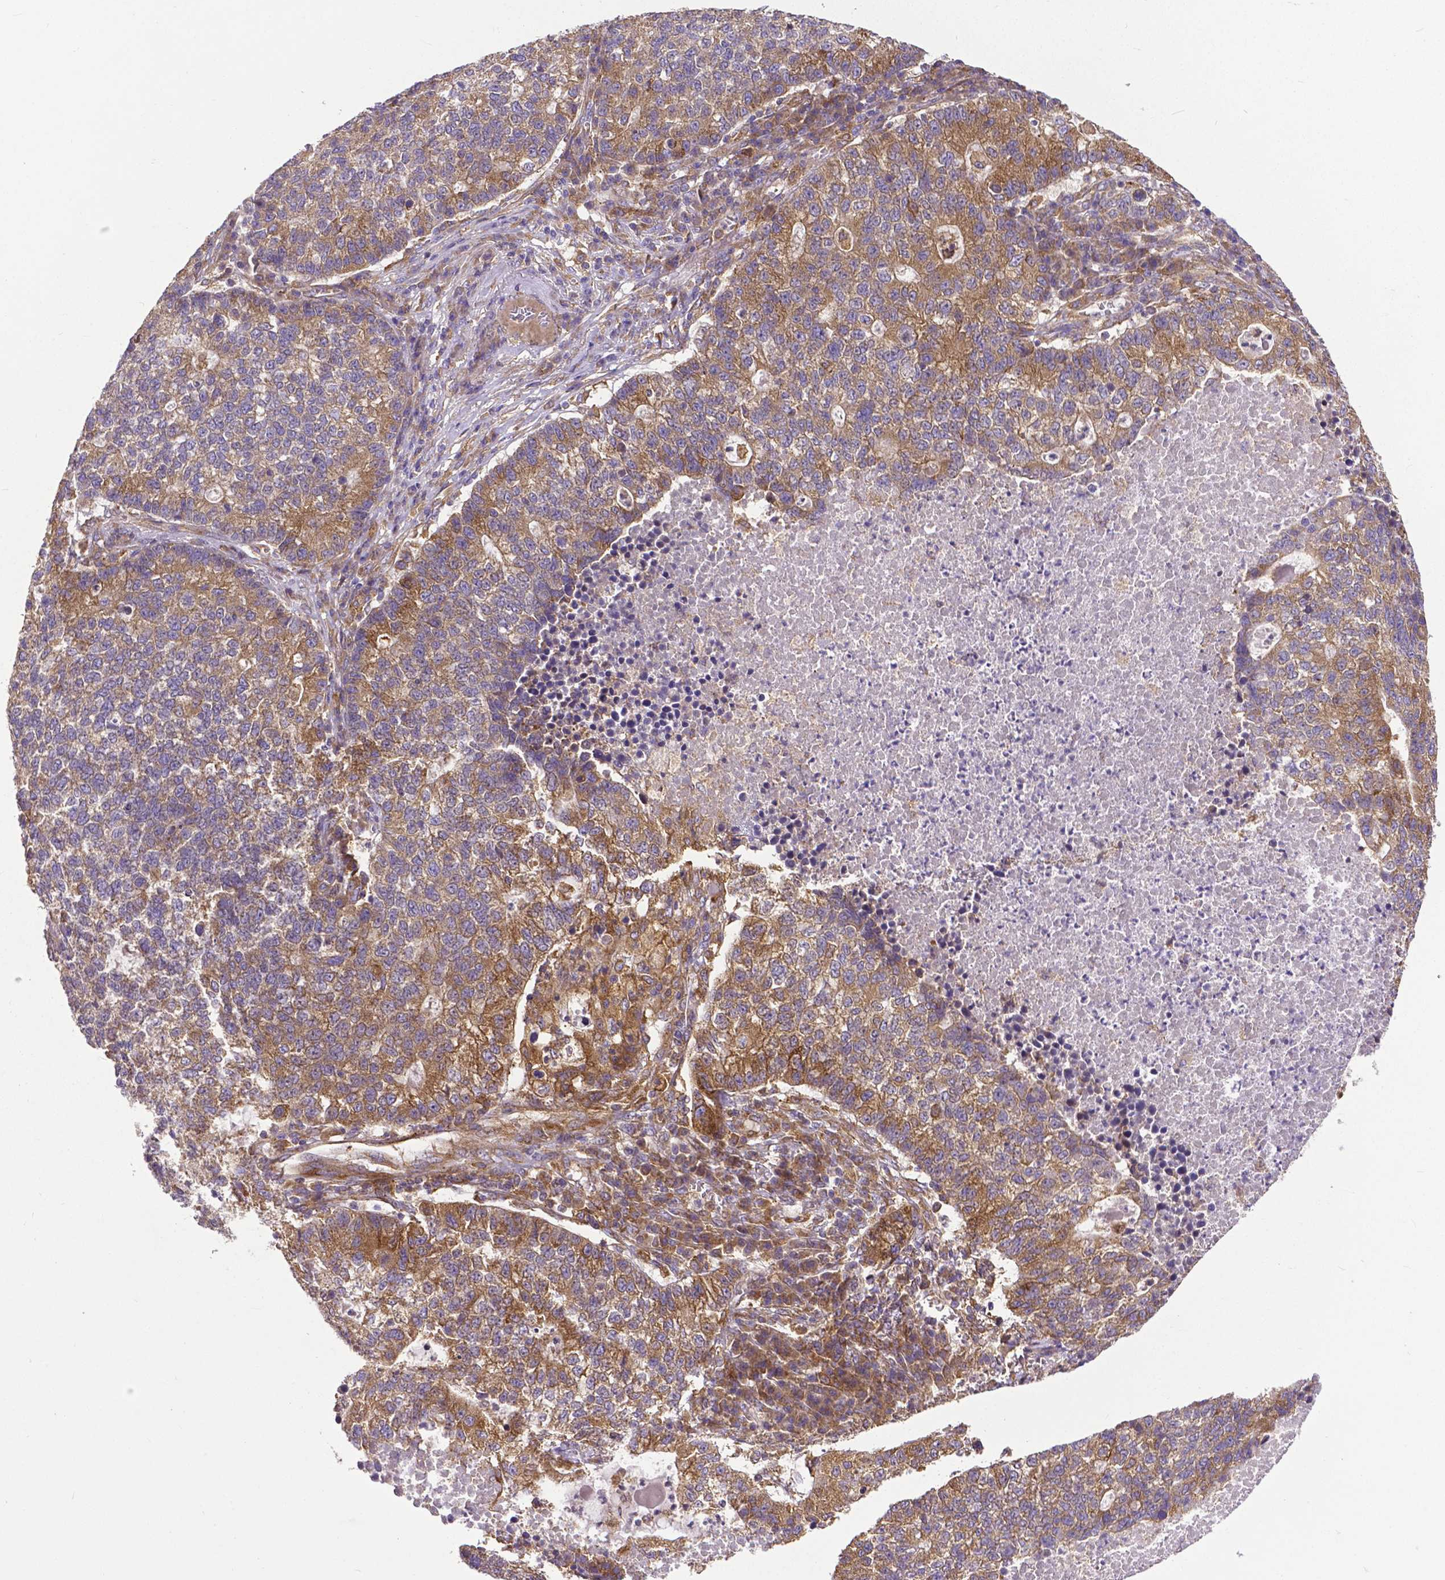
{"staining": {"intensity": "moderate", "quantity": ">75%", "location": "cytoplasmic/membranous"}, "tissue": "lung cancer", "cell_type": "Tumor cells", "image_type": "cancer", "snomed": [{"axis": "morphology", "description": "Adenocarcinoma, NOS"}, {"axis": "topography", "description": "Lung"}], "caption": "Immunohistochemistry image of neoplastic tissue: lung adenocarcinoma stained using immunohistochemistry reveals medium levels of moderate protein expression localized specifically in the cytoplasmic/membranous of tumor cells, appearing as a cytoplasmic/membranous brown color.", "gene": "DICER1", "patient": {"sex": "male", "age": 57}}